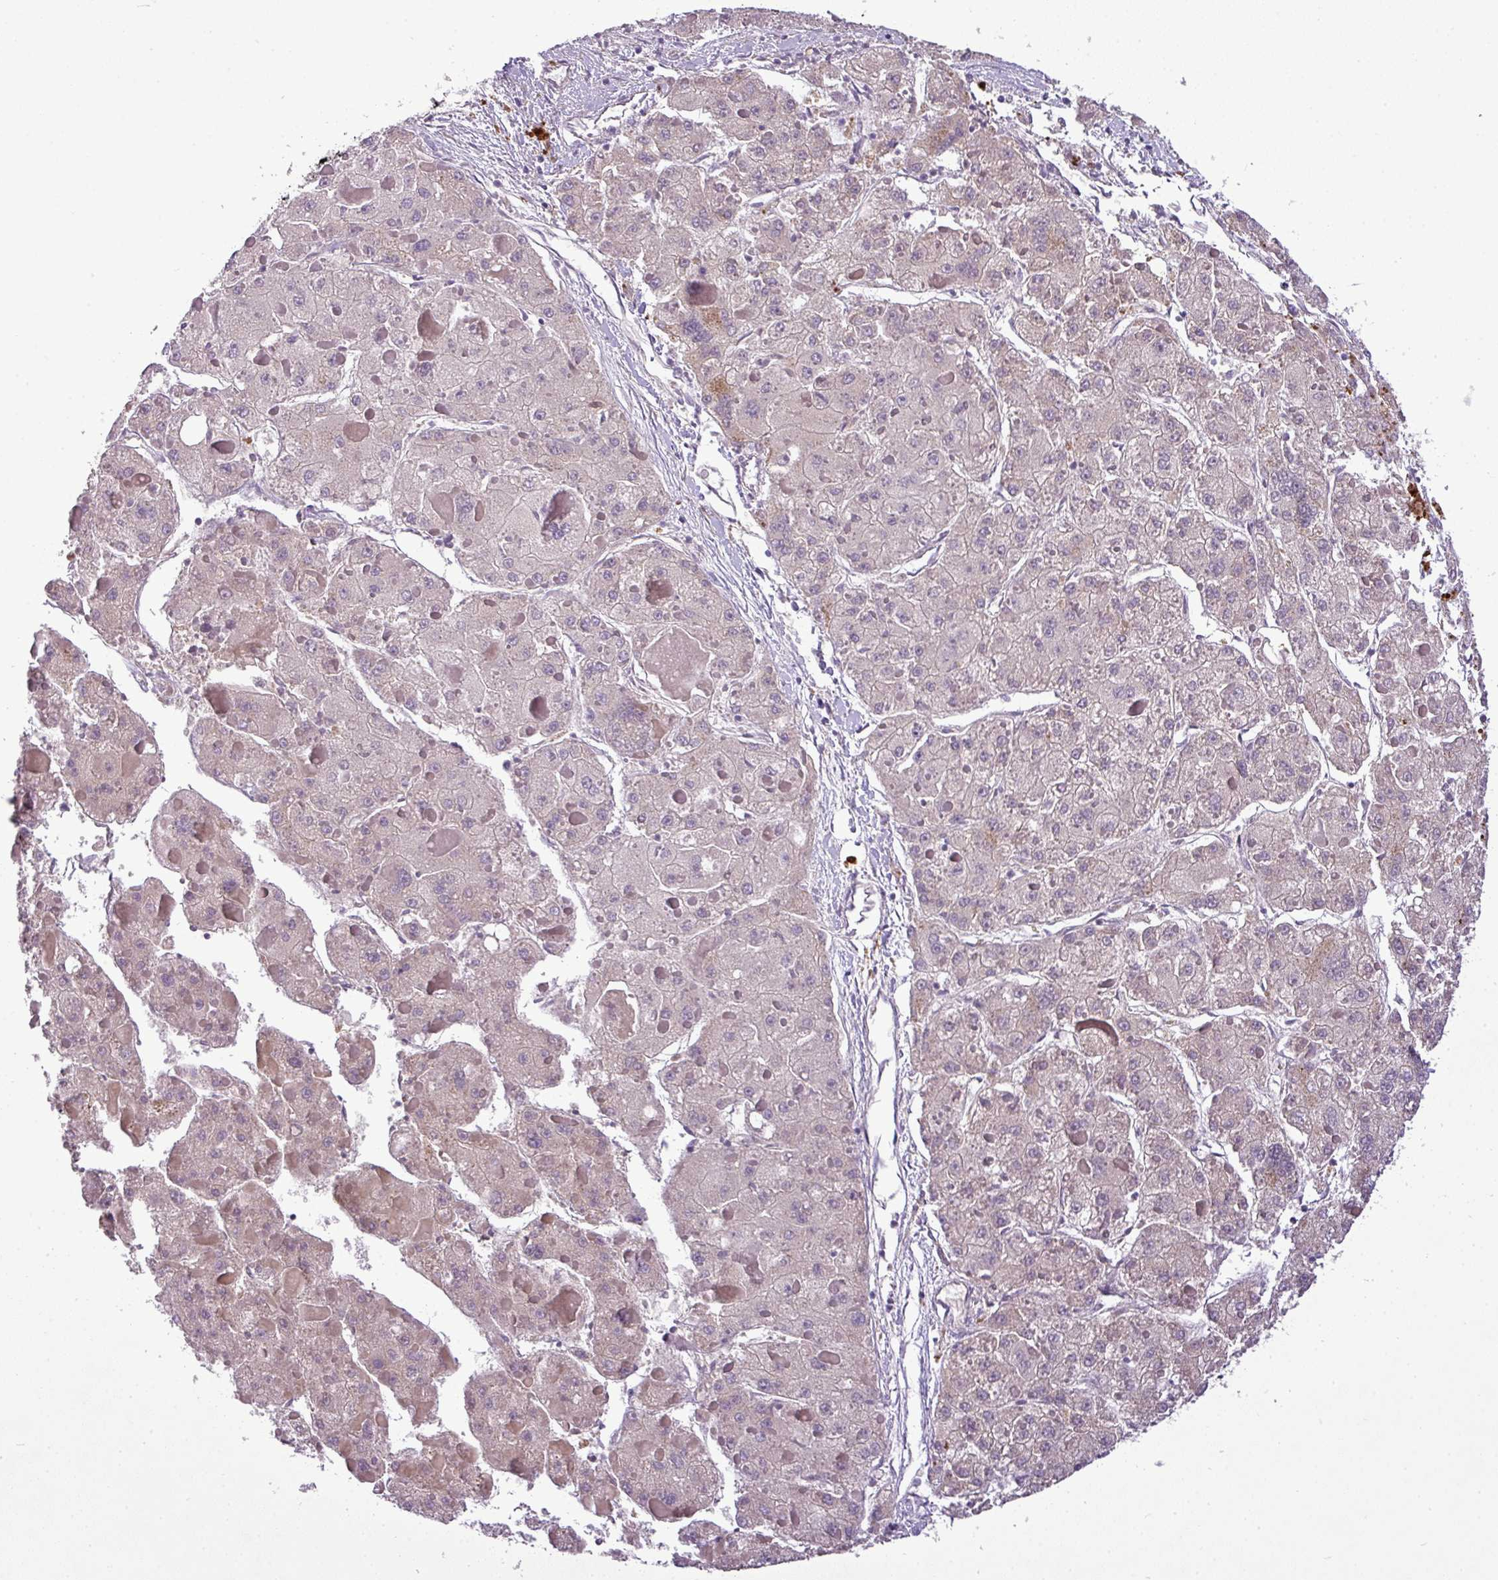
{"staining": {"intensity": "weak", "quantity": "25%-75%", "location": "cytoplasmic/membranous"}, "tissue": "liver cancer", "cell_type": "Tumor cells", "image_type": "cancer", "snomed": [{"axis": "morphology", "description": "Carcinoma, Hepatocellular, NOS"}, {"axis": "topography", "description": "Liver"}], "caption": "Weak cytoplasmic/membranous expression is present in approximately 25%-75% of tumor cells in liver cancer (hepatocellular carcinoma).", "gene": "C4B", "patient": {"sex": "female", "age": 73}}